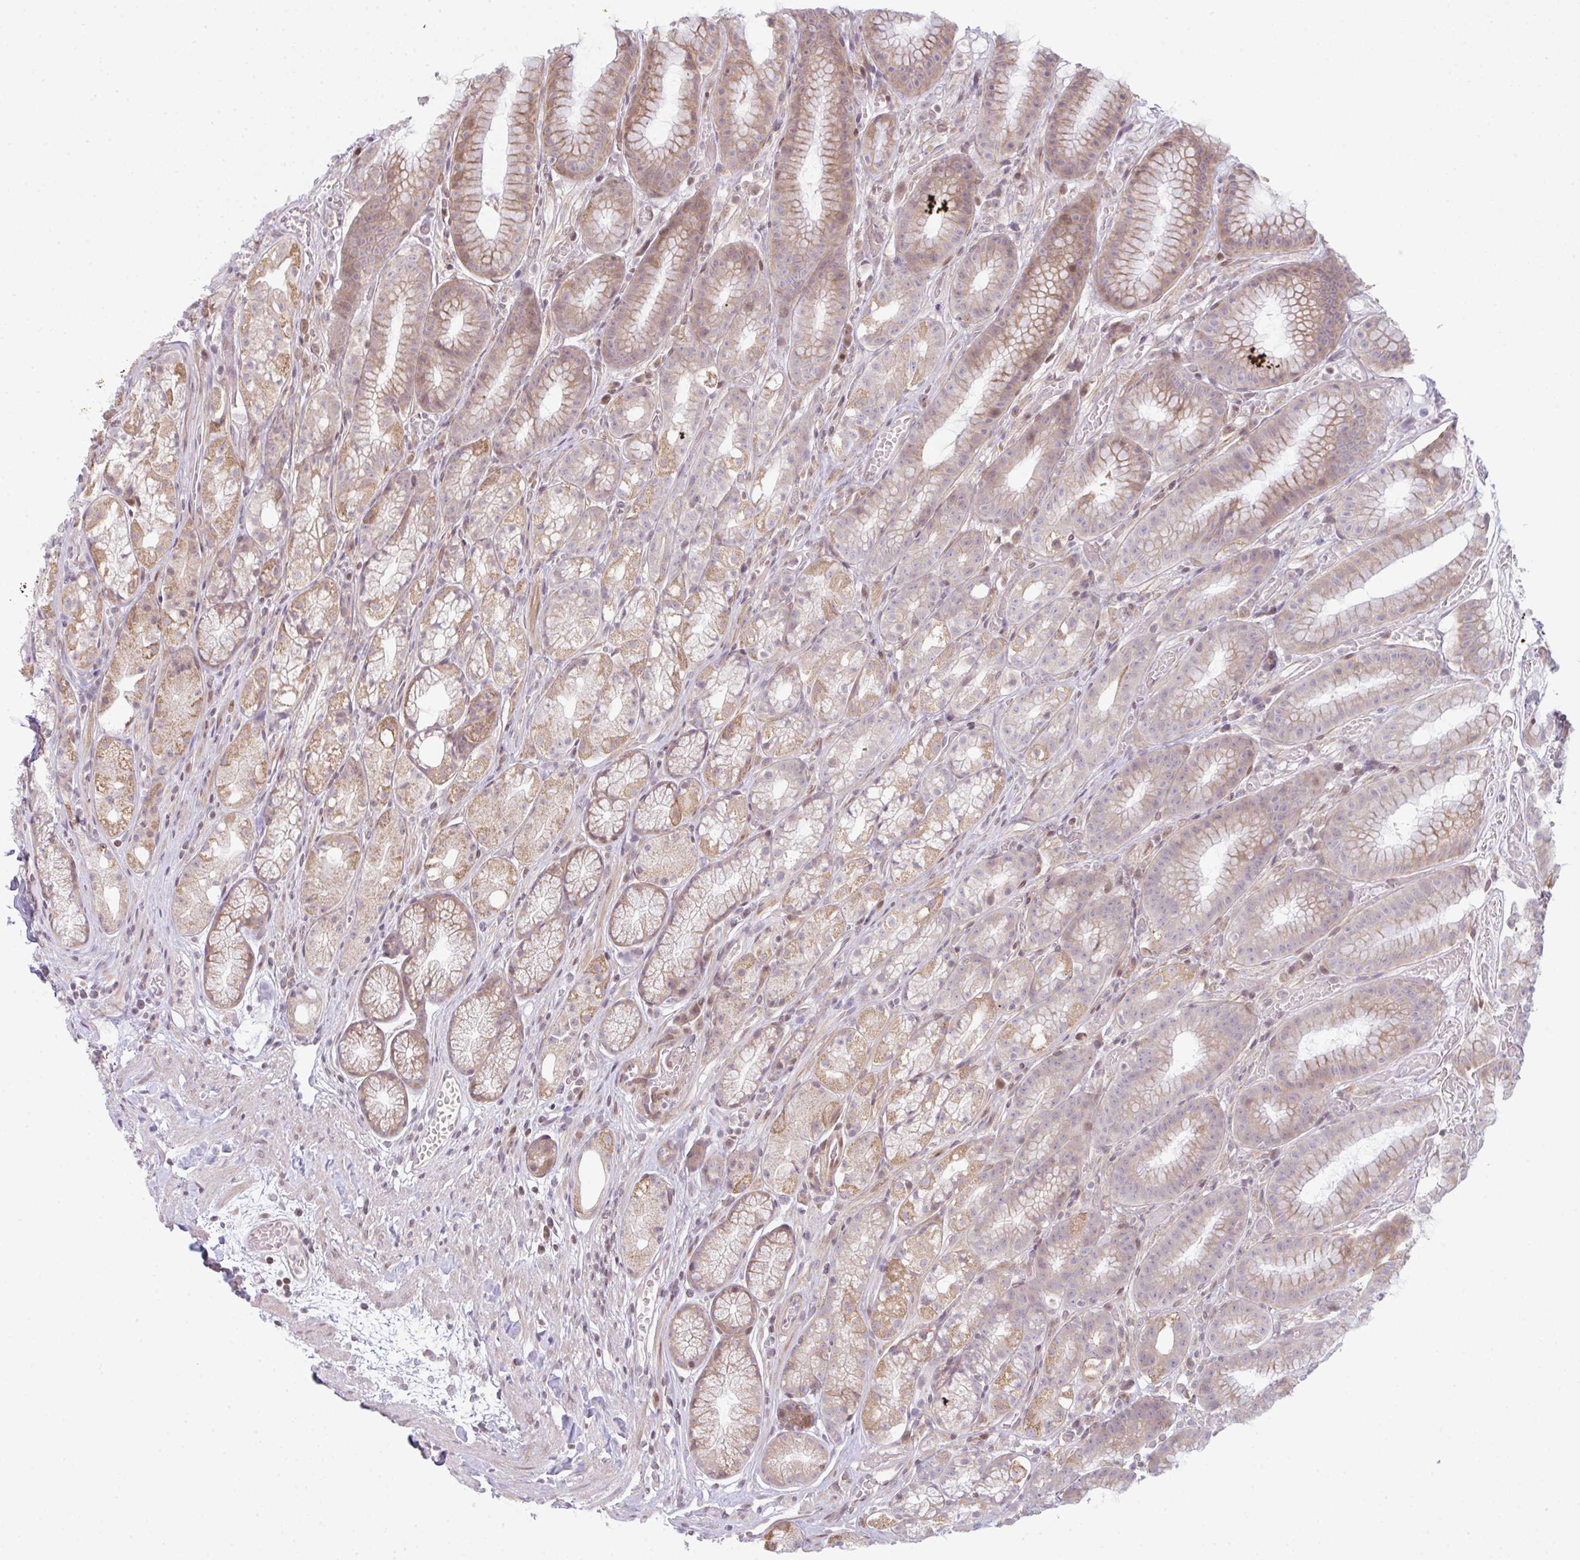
{"staining": {"intensity": "weak", "quantity": "25%-75%", "location": "cytoplasmic/membranous"}, "tissue": "stomach", "cell_type": "Glandular cells", "image_type": "normal", "snomed": [{"axis": "morphology", "description": "Normal tissue, NOS"}, {"axis": "topography", "description": "Smooth muscle"}, {"axis": "topography", "description": "Stomach"}], "caption": "This image exhibits immunohistochemistry (IHC) staining of benign human stomach, with low weak cytoplasmic/membranous staining in approximately 25%-75% of glandular cells.", "gene": "TMEM237", "patient": {"sex": "male", "age": 70}}